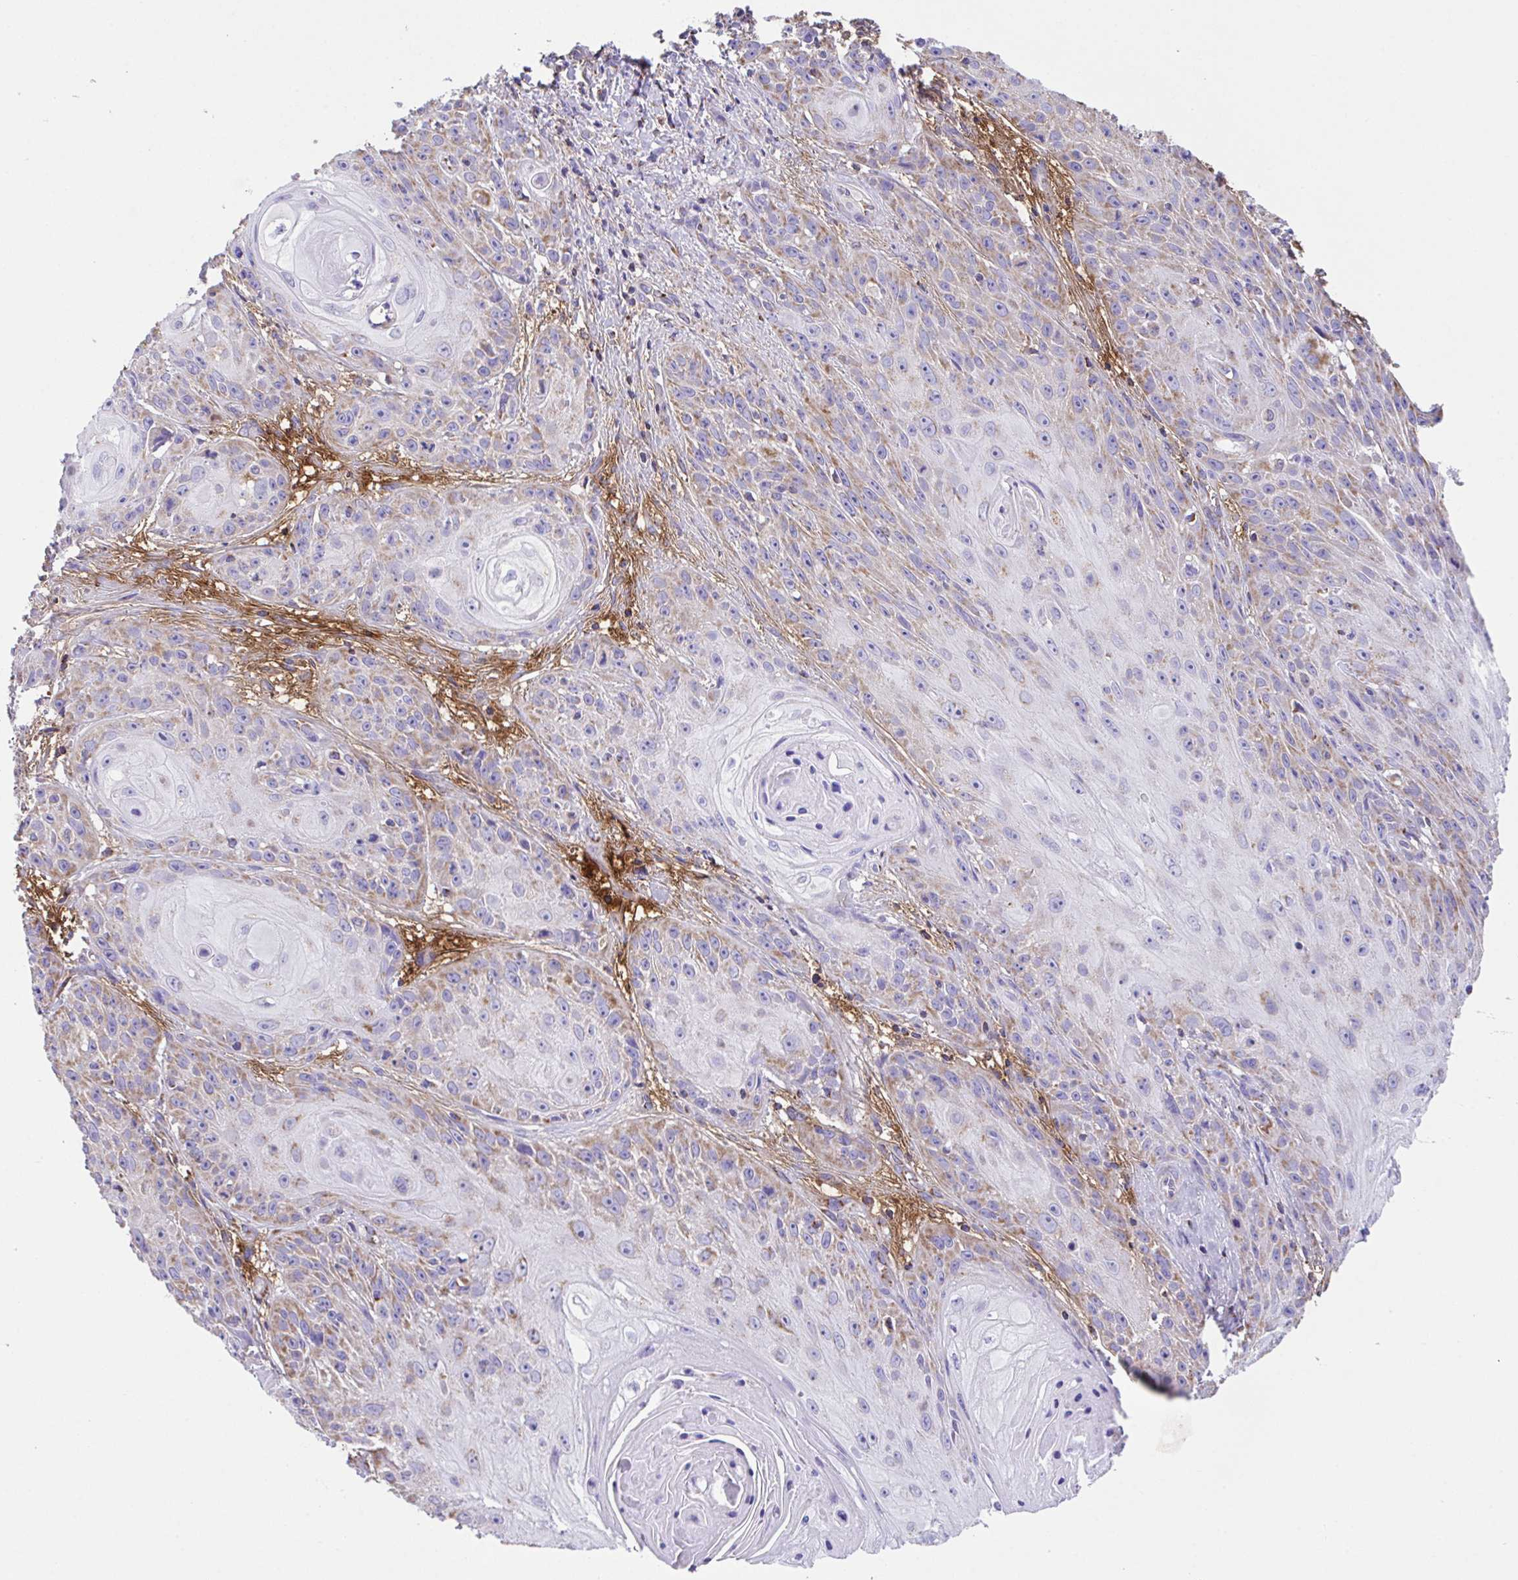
{"staining": {"intensity": "moderate", "quantity": "<25%", "location": "cytoplasmic/membranous"}, "tissue": "skin cancer", "cell_type": "Tumor cells", "image_type": "cancer", "snomed": [{"axis": "morphology", "description": "Squamous cell carcinoma, NOS"}, {"axis": "topography", "description": "Skin"}, {"axis": "topography", "description": "Vulva"}], "caption": "Immunohistochemistry (DAB (3,3'-diaminobenzidine)) staining of human skin squamous cell carcinoma displays moderate cytoplasmic/membranous protein staining in approximately <25% of tumor cells.", "gene": "PCMTD2", "patient": {"sex": "female", "age": 76}}